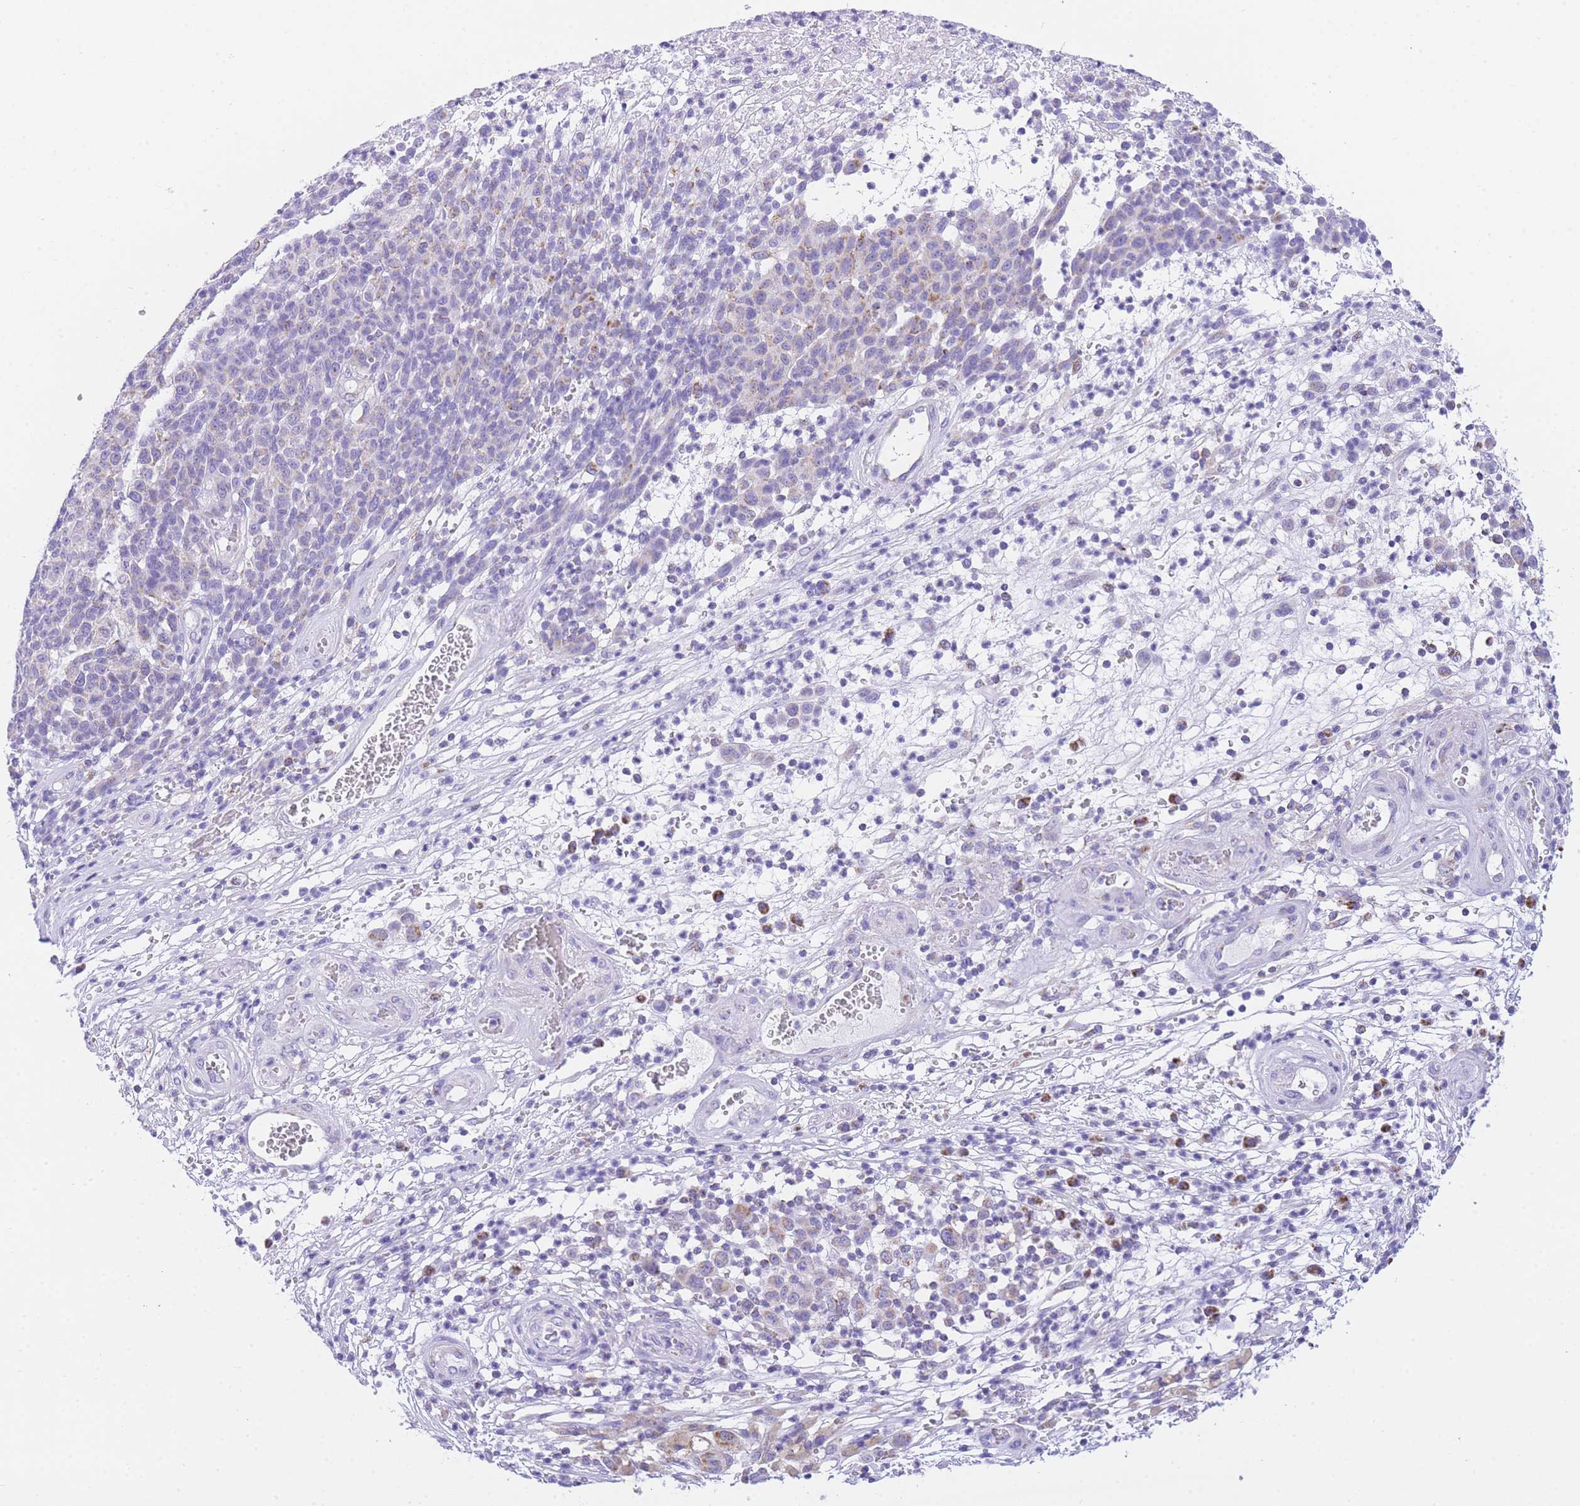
{"staining": {"intensity": "negative", "quantity": "none", "location": "none"}, "tissue": "melanoma", "cell_type": "Tumor cells", "image_type": "cancer", "snomed": [{"axis": "morphology", "description": "Malignant melanoma, NOS"}, {"axis": "topography", "description": "Skin"}], "caption": "High magnification brightfield microscopy of melanoma stained with DAB (3,3'-diaminobenzidine) (brown) and counterstained with hematoxylin (blue): tumor cells show no significant staining.", "gene": "NKD2", "patient": {"sex": "male", "age": 49}}